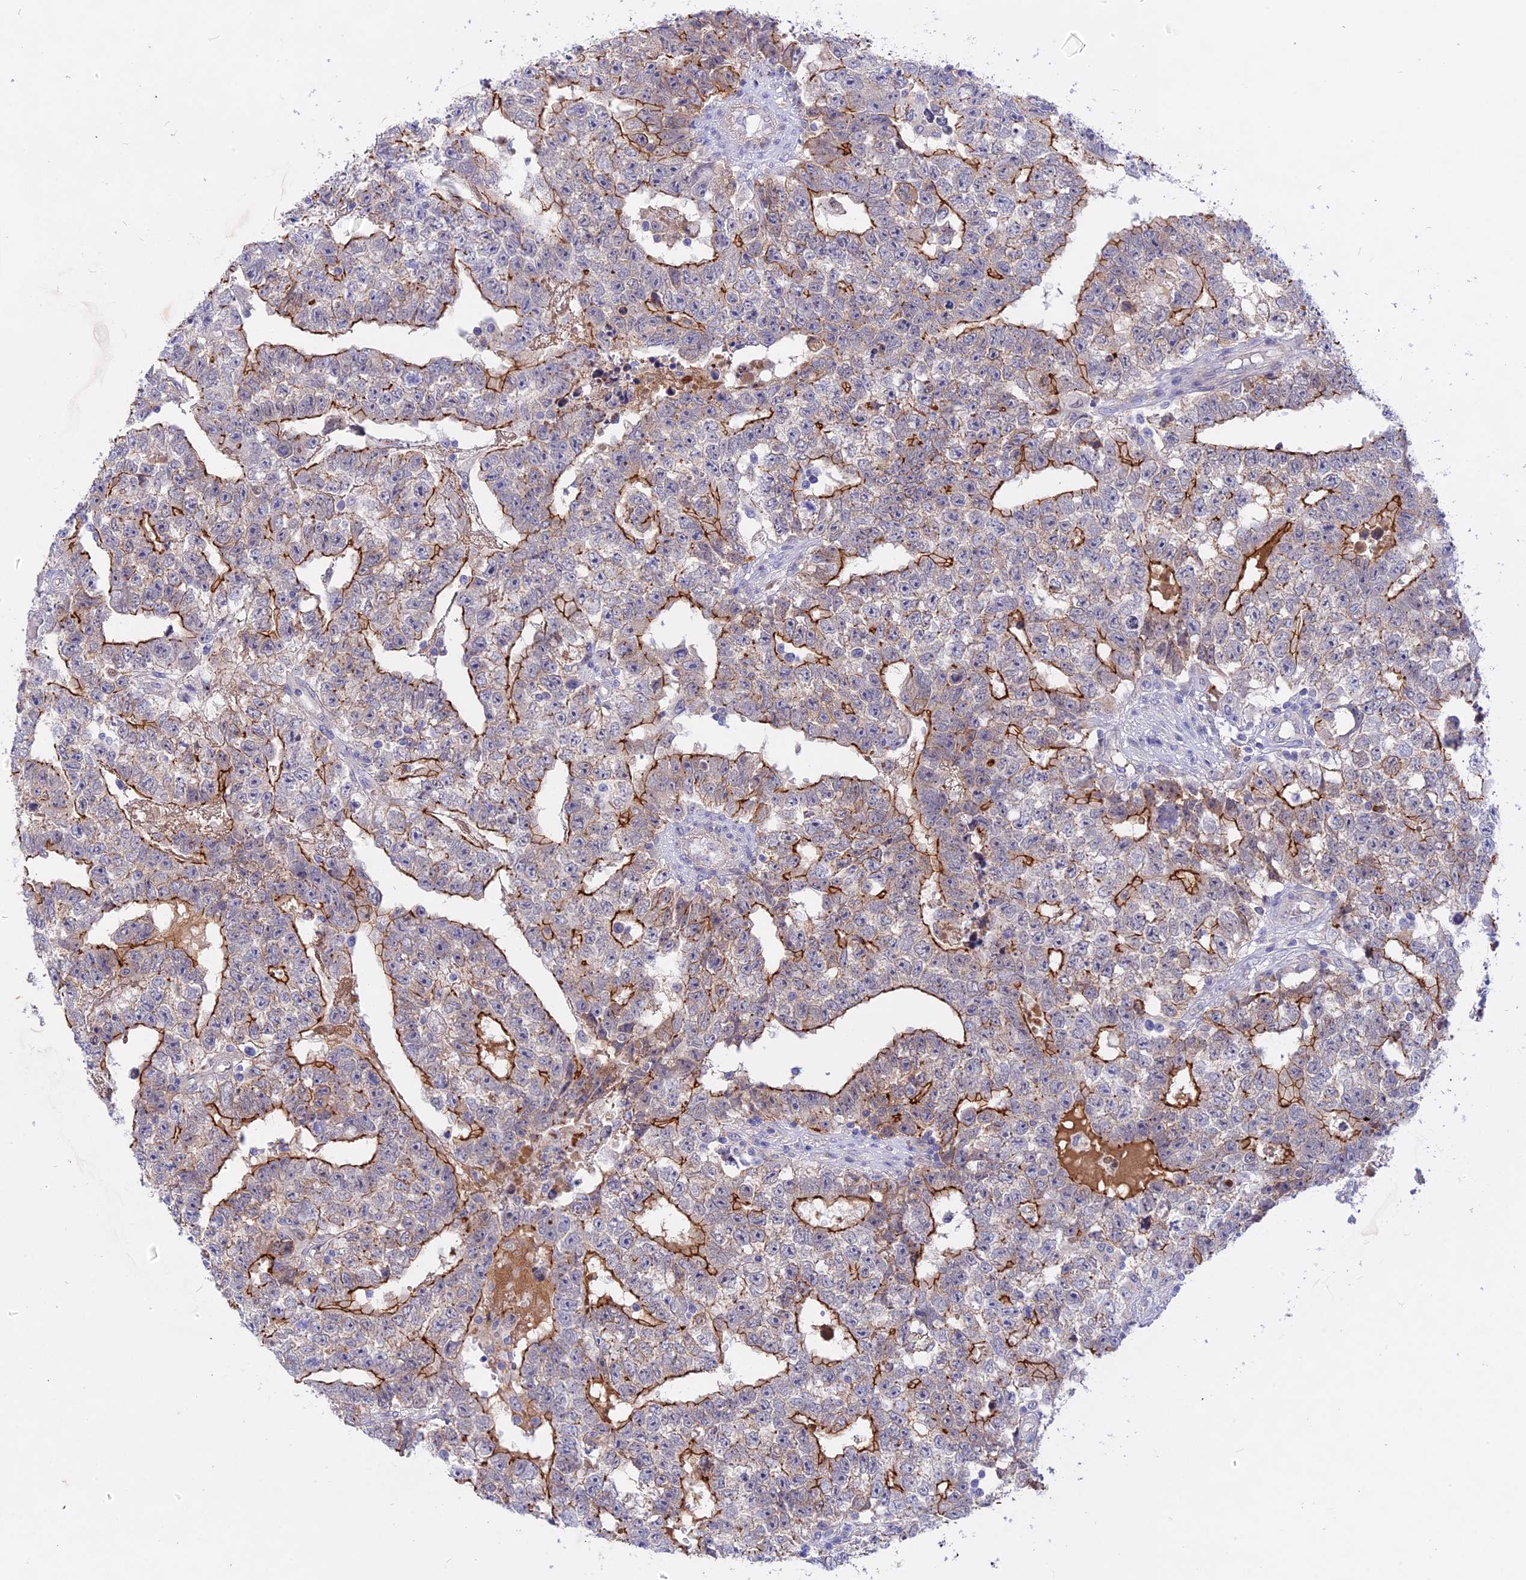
{"staining": {"intensity": "strong", "quantity": "25%-75%", "location": "cytoplasmic/membranous"}, "tissue": "testis cancer", "cell_type": "Tumor cells", "image_type": "cancer", "snomed": [{"axis": "morphology", "description": "Carcinoma, Embryonal, NOS"}, {"axis": "topography", "description": "Testis"}], "caption": "Embryonal carcinoma (testis) stained for a protein shows strong cytoplasmic/membranous positivity in tumor cells. Ihc stains the protein of interest in brown and the nuclei are stained blue.", "gene": "GK5", "patient": {"sex": "male", "age": 25}}